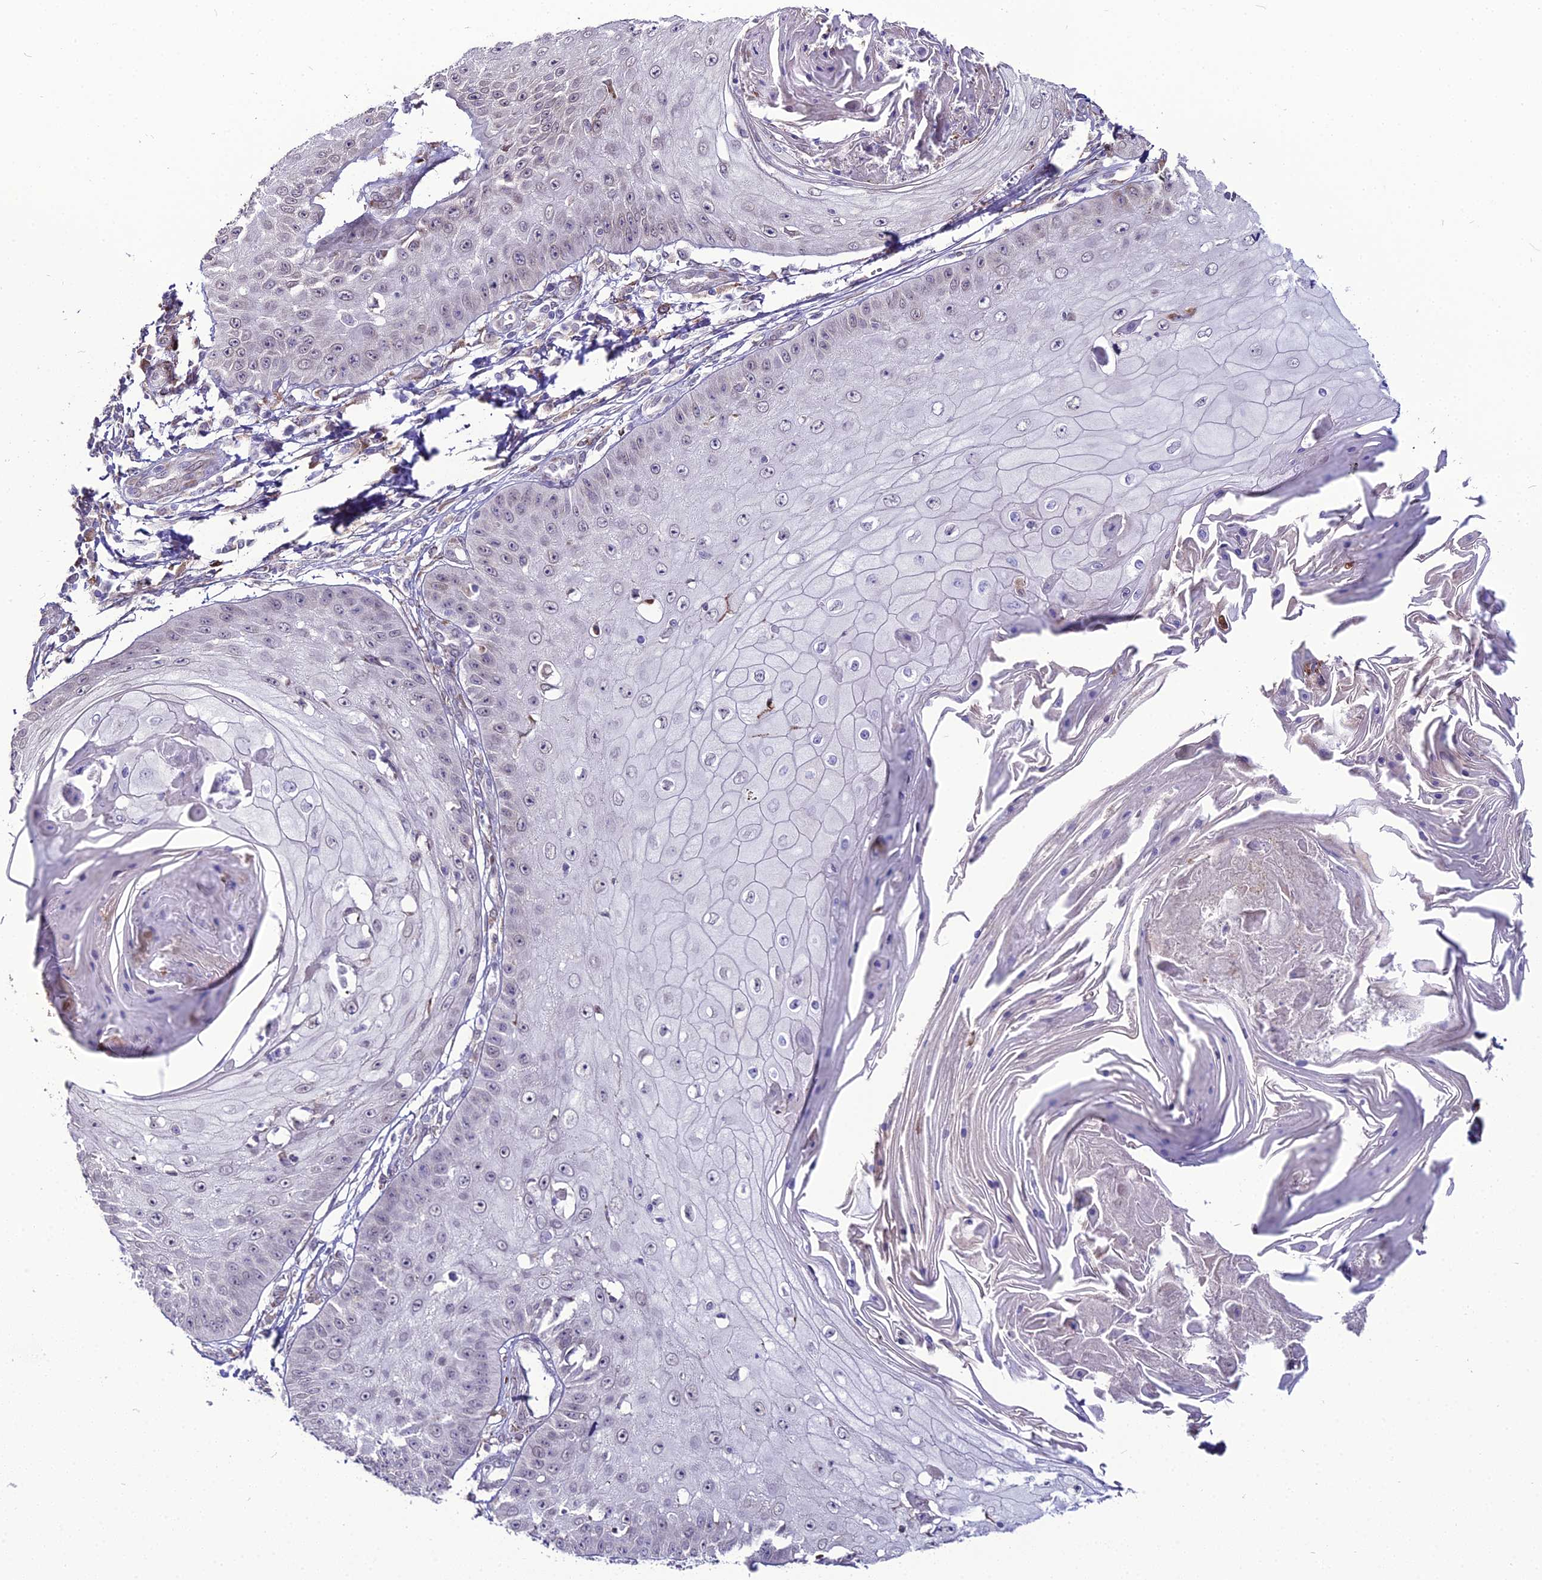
{"staining": {"intensity": "negative", "quantity": "none", "location": "none"}, "tissue": "skin cancer", "cell_type": "Tumor cells", "image_type": "cancer", "snomed": [{"axis": "morphology", "description": "Squamous cell carcinoma, NOS"}, {"axis": "topography", "description": "Skin"}], "caption": "Immunohistochemistry image of skin cancer (squamous cell carcinoma) stained for a protein (brown), which shows no positivity in tumor cells. (Immunohistochemistry, brightfield microscopy, high magnification).", "gene": "TROAP", "patient": {"sex": "male", "age": 70}}